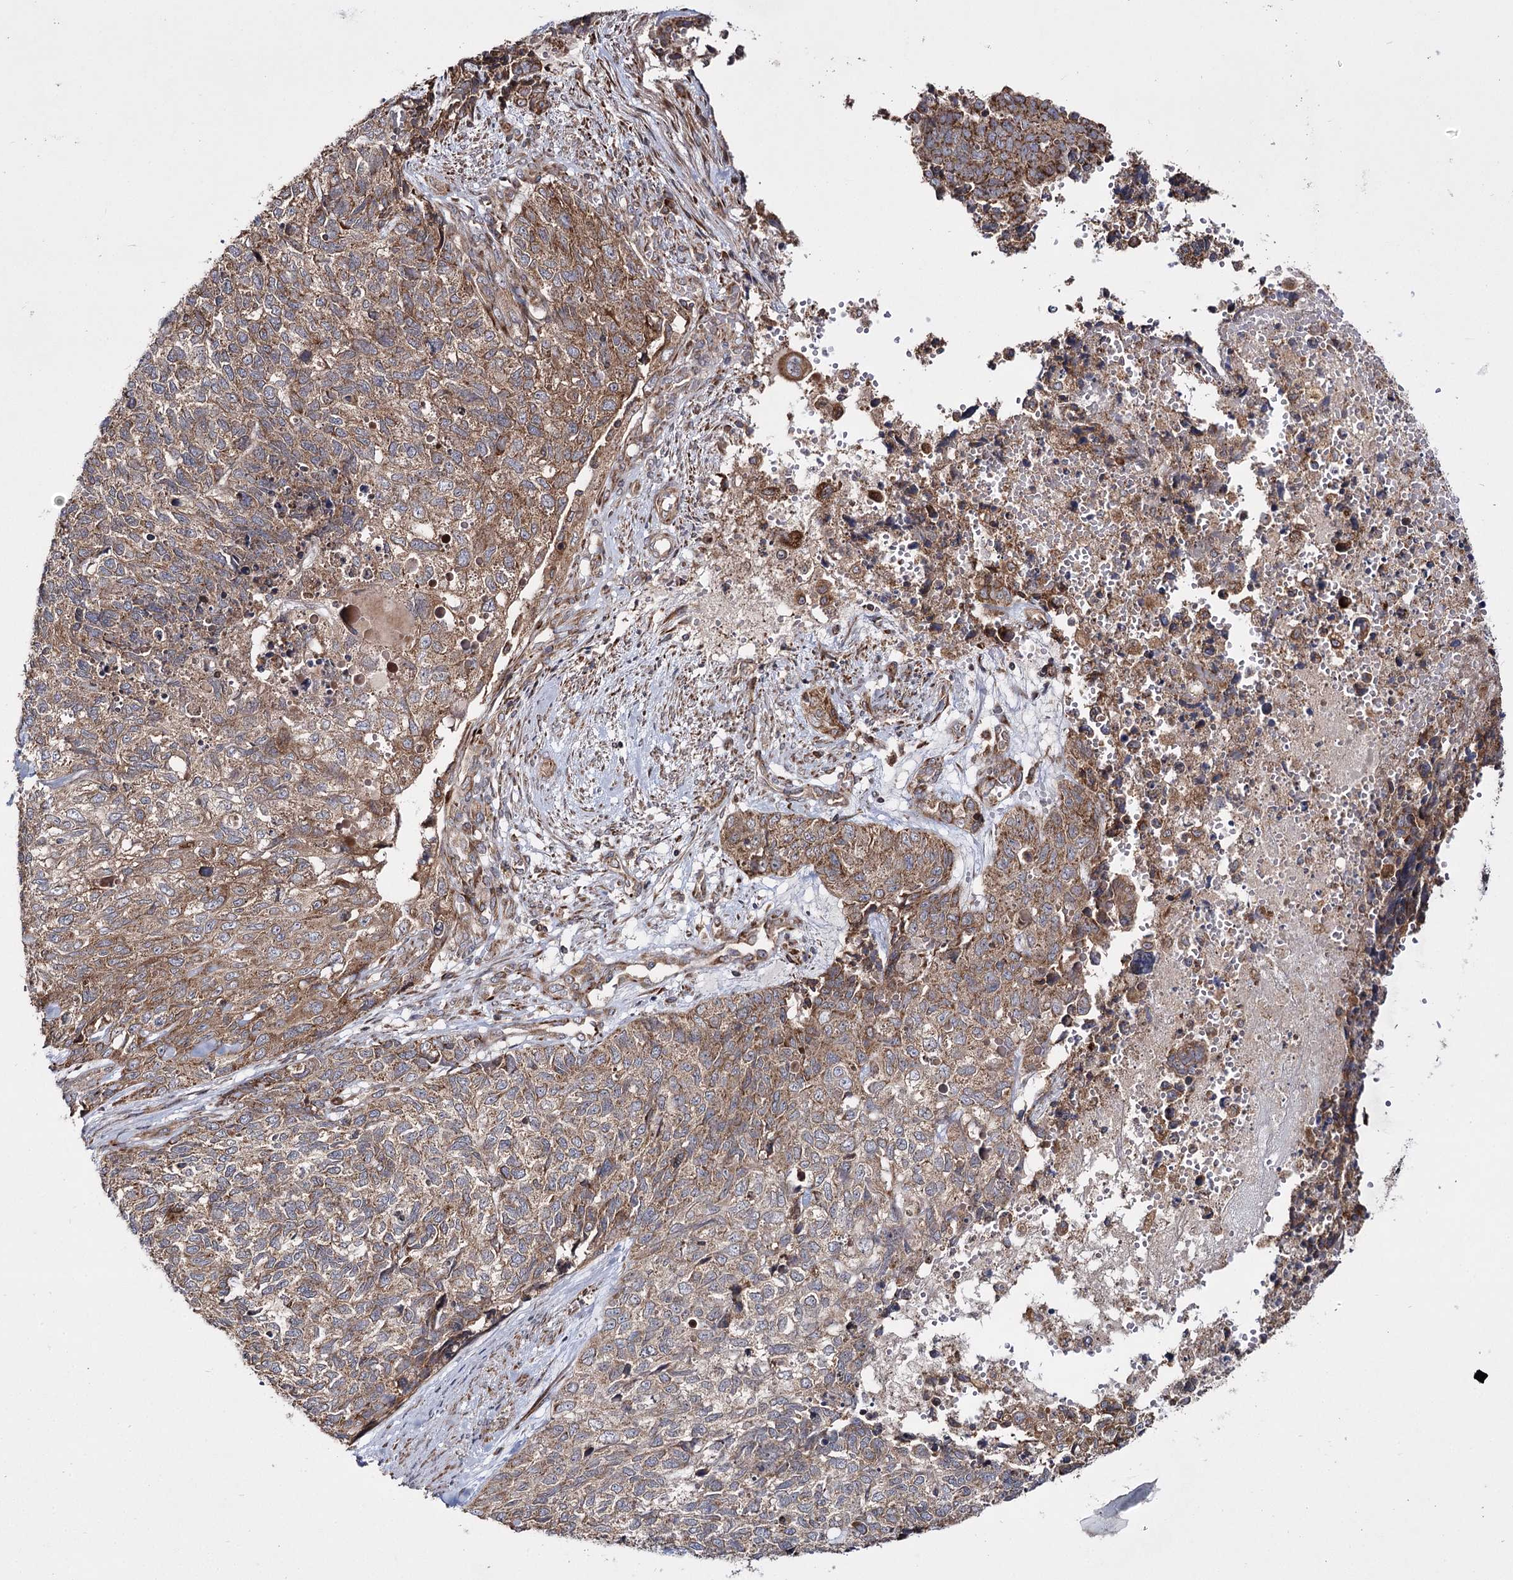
{"staining": {"intensity": "moderate", "quantity": ">75%", "location": "cytoplasmic/membranous"}, "tissue": "cervical cancer", "cell_type": "Tumor cells", "image_type": "cancer", "snomed": [{"axis": "morphology", "description": "Squamous cell carcinoma, NOS"}, {"axis": "topography", "description": "Cervix"}], "caption": "Cervical cancer (squamous cell carcinoma) tissue exhibits moderate cytoplasmic/membranous positivity in about >75% of tumor cells", "gene": "HECTD2", "patient": {"sex": "female", "age": 63}}